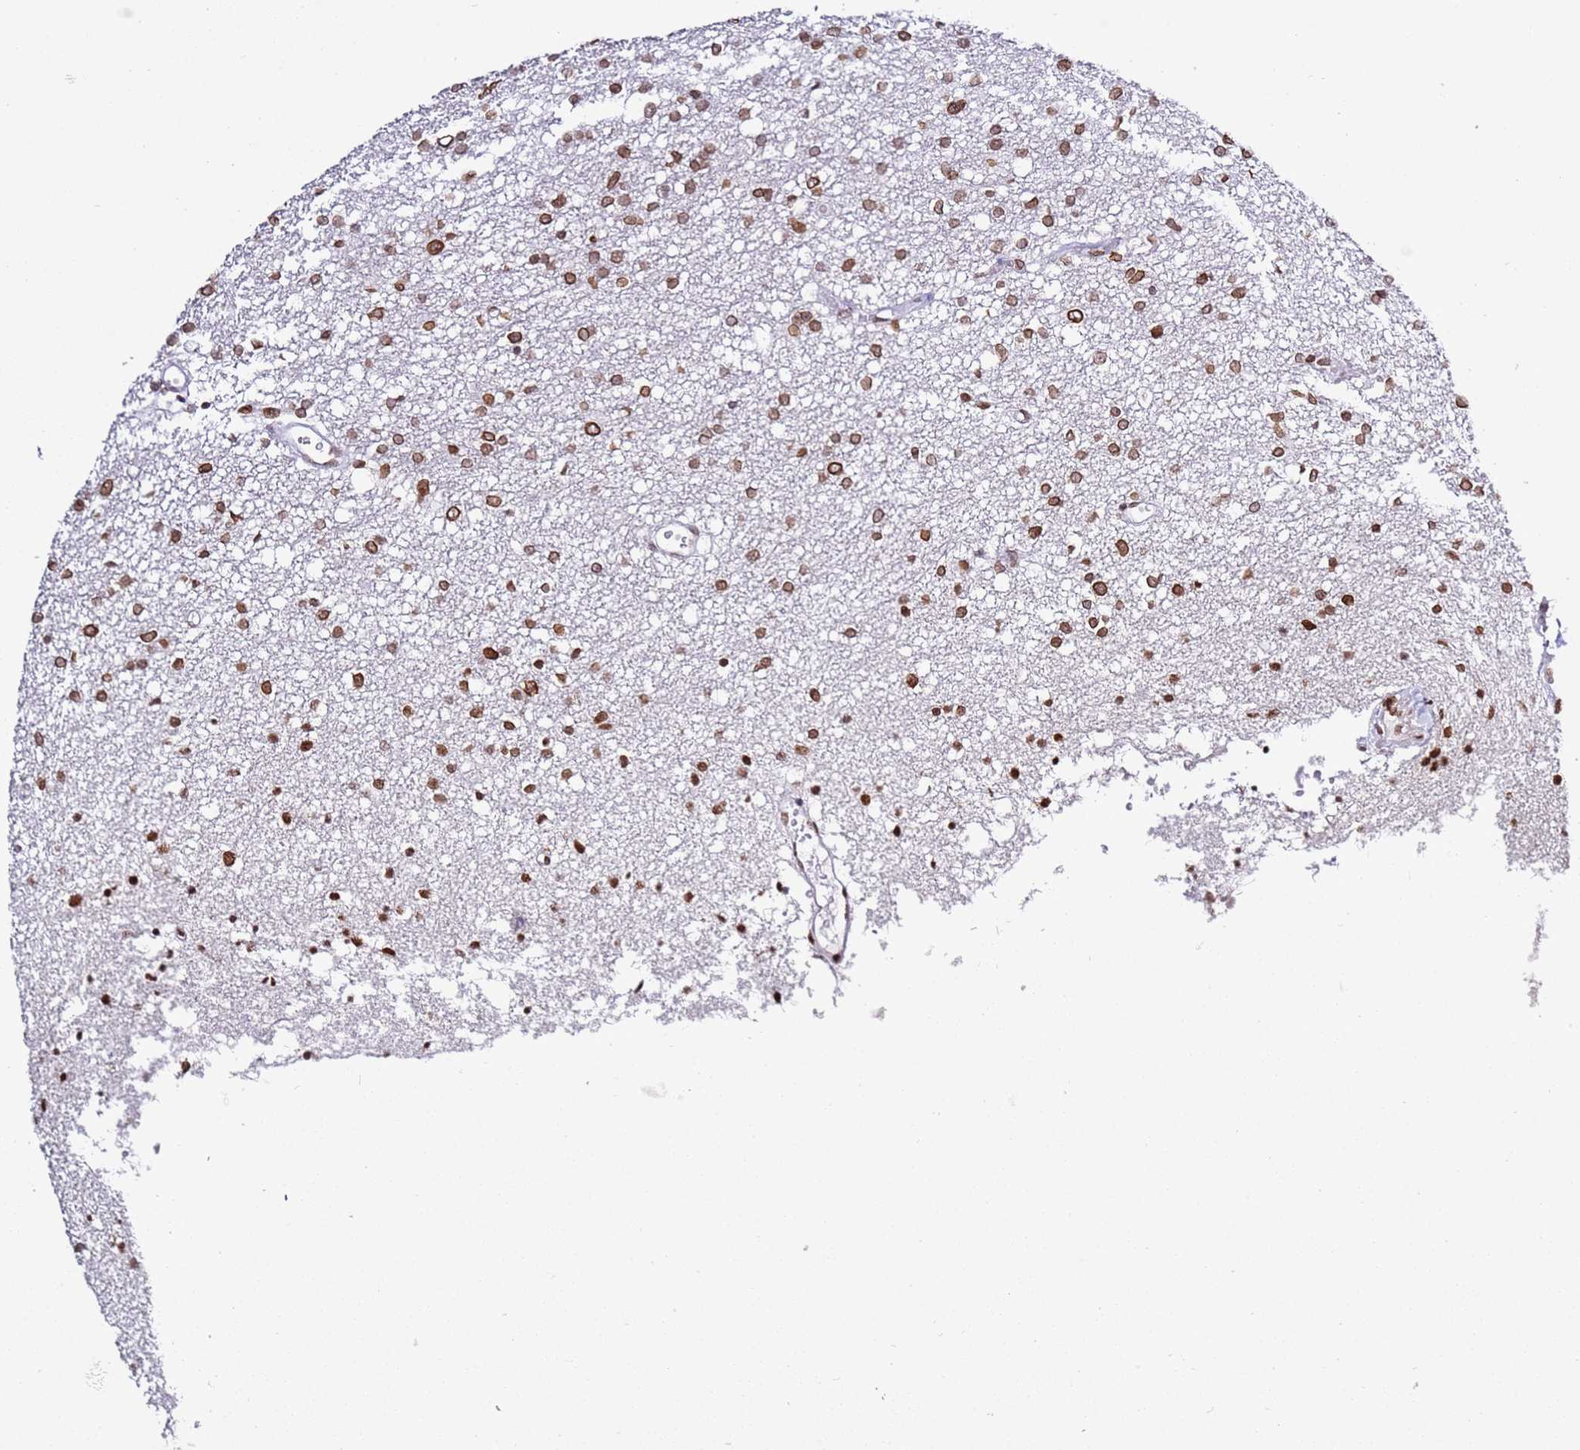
{"staining": {"intensity": "strong", "quantity": ">75%", "location": "cytoplasmic/membranous,nuclear"}, "tissue": "glioma", "cell_type": "Tumor cells", "image_type": "cancer", "snomed": [{"axis": "morphology", "description": "Glioma, malignant, High grade"}, {"axis": "topography", "description": "Brain"}], "caption": "High-grade glioma (malignant) stained for a protein (brown) exhibits strong cytoplasmic/membranous and nuclear positive positivity in about >75% of tumor cells.", "gene": "POU6F1", "patient": {"sex": "female", "age": 59}}